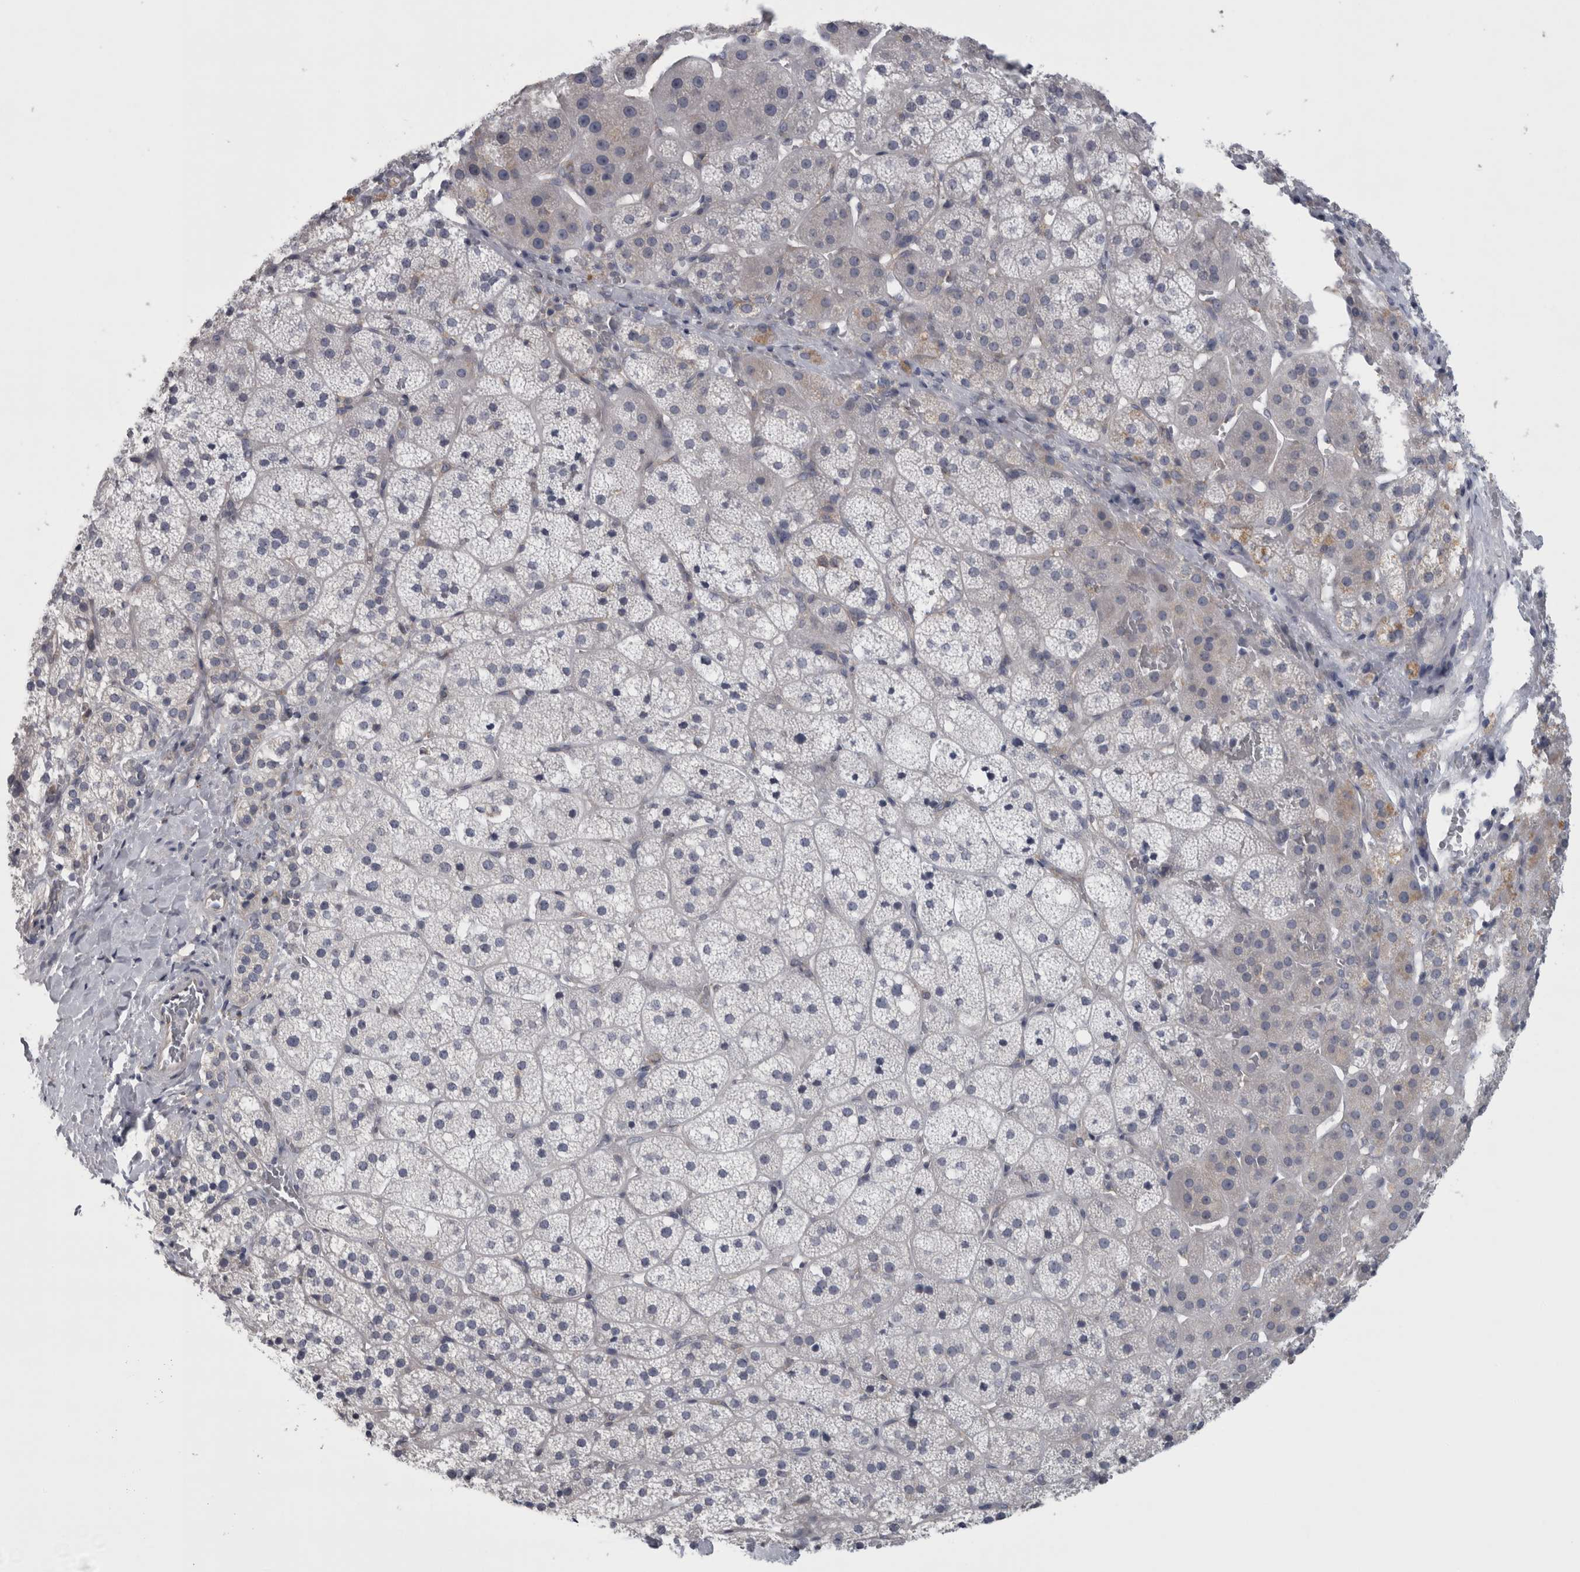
{"staining": {"intensity": "negative", "quantity": "none", "location": "none"}, "tissue": "adrenal gland", "cell_type": "Glandular cells", "image_type": "normal", "snomed": [{"axis": "morphology", "description": "Normal tissue, NOS"}, {"axis": "topography", "description": "Adrenal gland"}], "caption": "This is an immunohistochemistry (IHC) micrograph of benign adrenal gland. There is no staining in glandular cells.", "gene": "PRRC2C", "patient": {"sex": "female", "age": 44}}